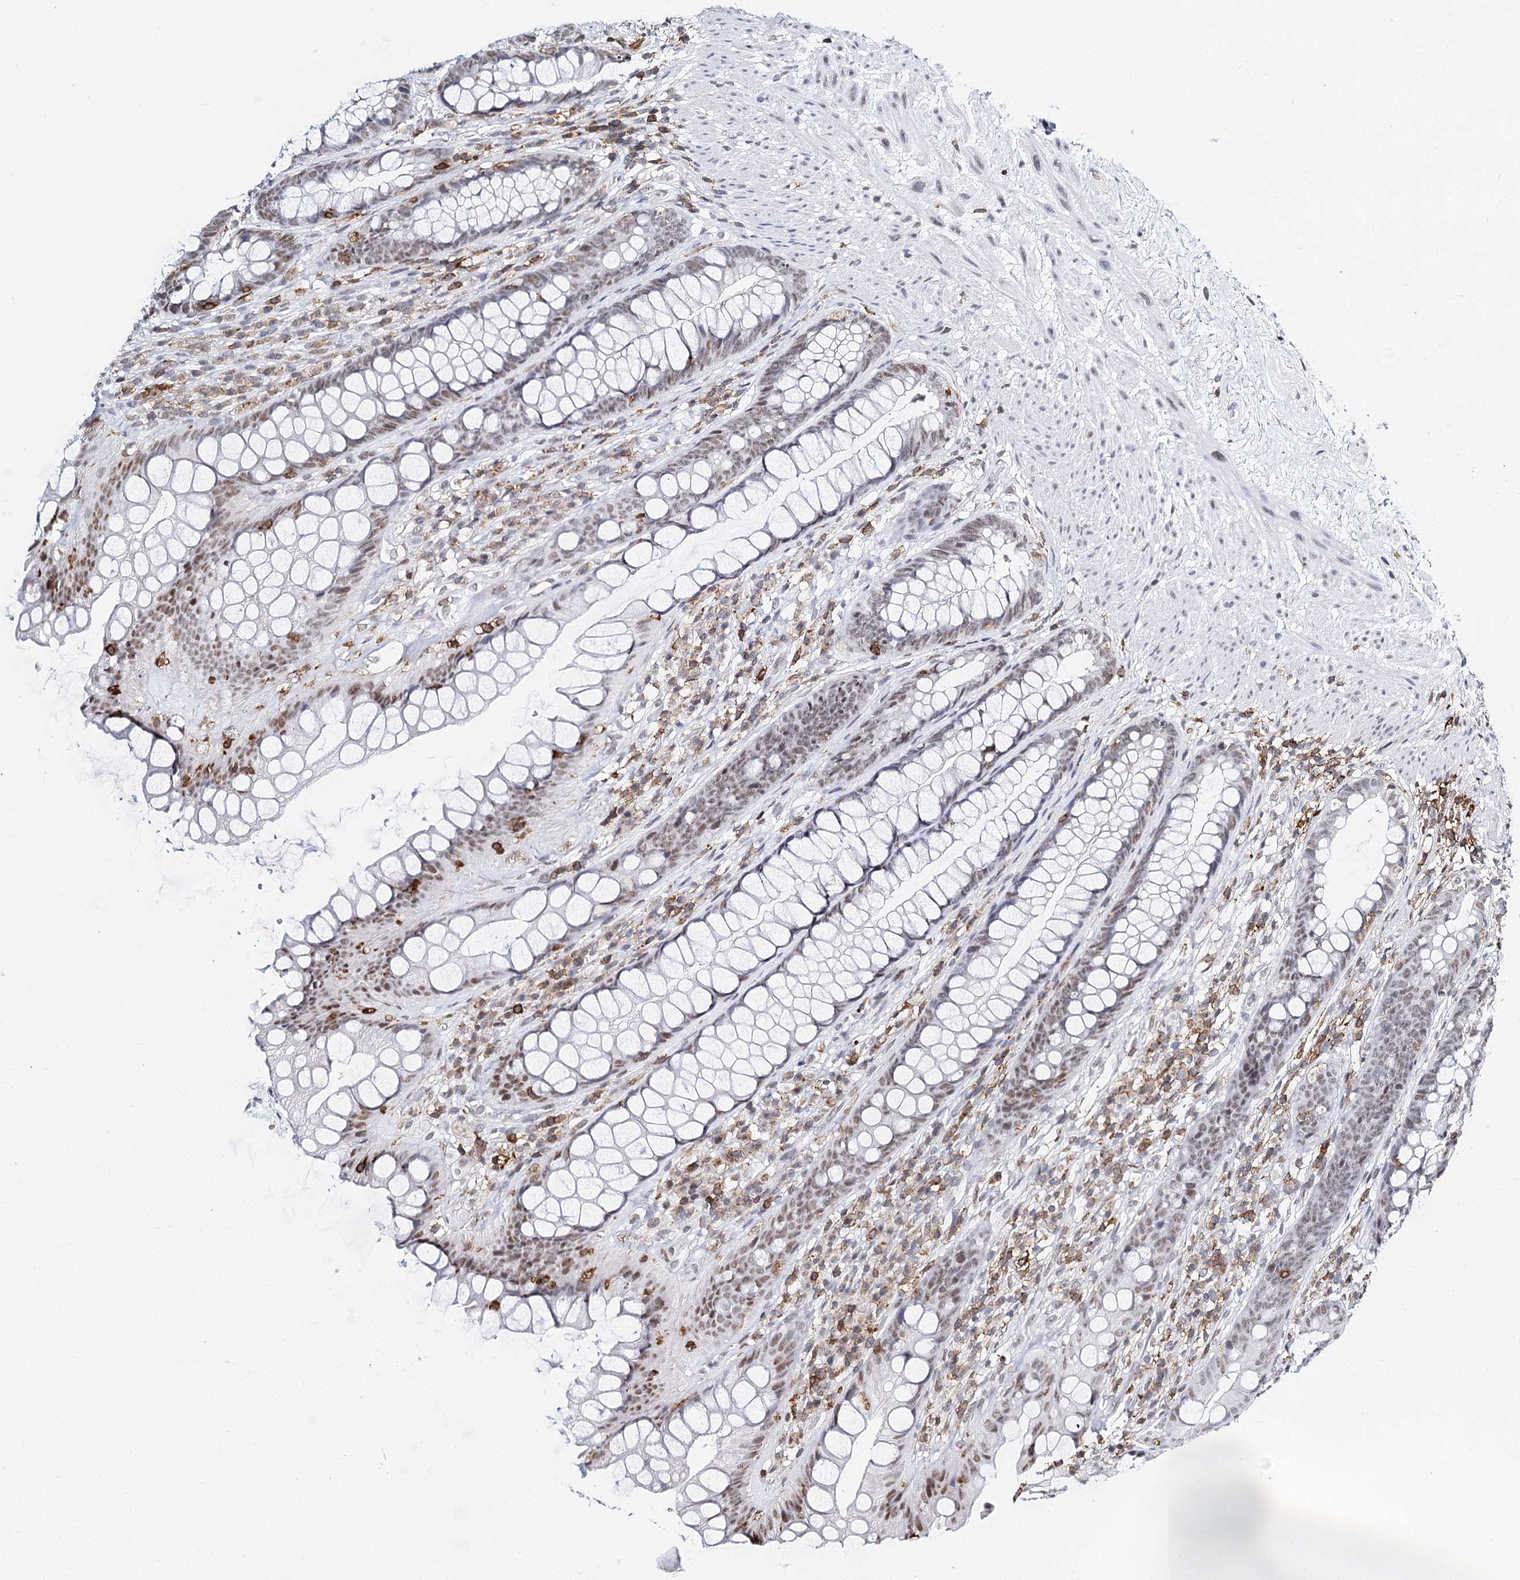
{"staining": {"intensity": "weak", "quantity": "<25%", "location": "nuclear"}, "tissue": "rectum", "cell_type": "Glandular cells", "image_type": "normal", "snomed": [{"axis": "morphology", "description": "Normal tissue, NOS"}, {"axis": "topography", "description": "Rectum"}], "caption": "The photomicrograph demonstrates no staining of glandular cells in normal rectum. (Immunohistochemistry (ihc), brightfield microscopy, high magnification).", "gene": "BARD1", "patient": {"sex": "male", "age": 74}}